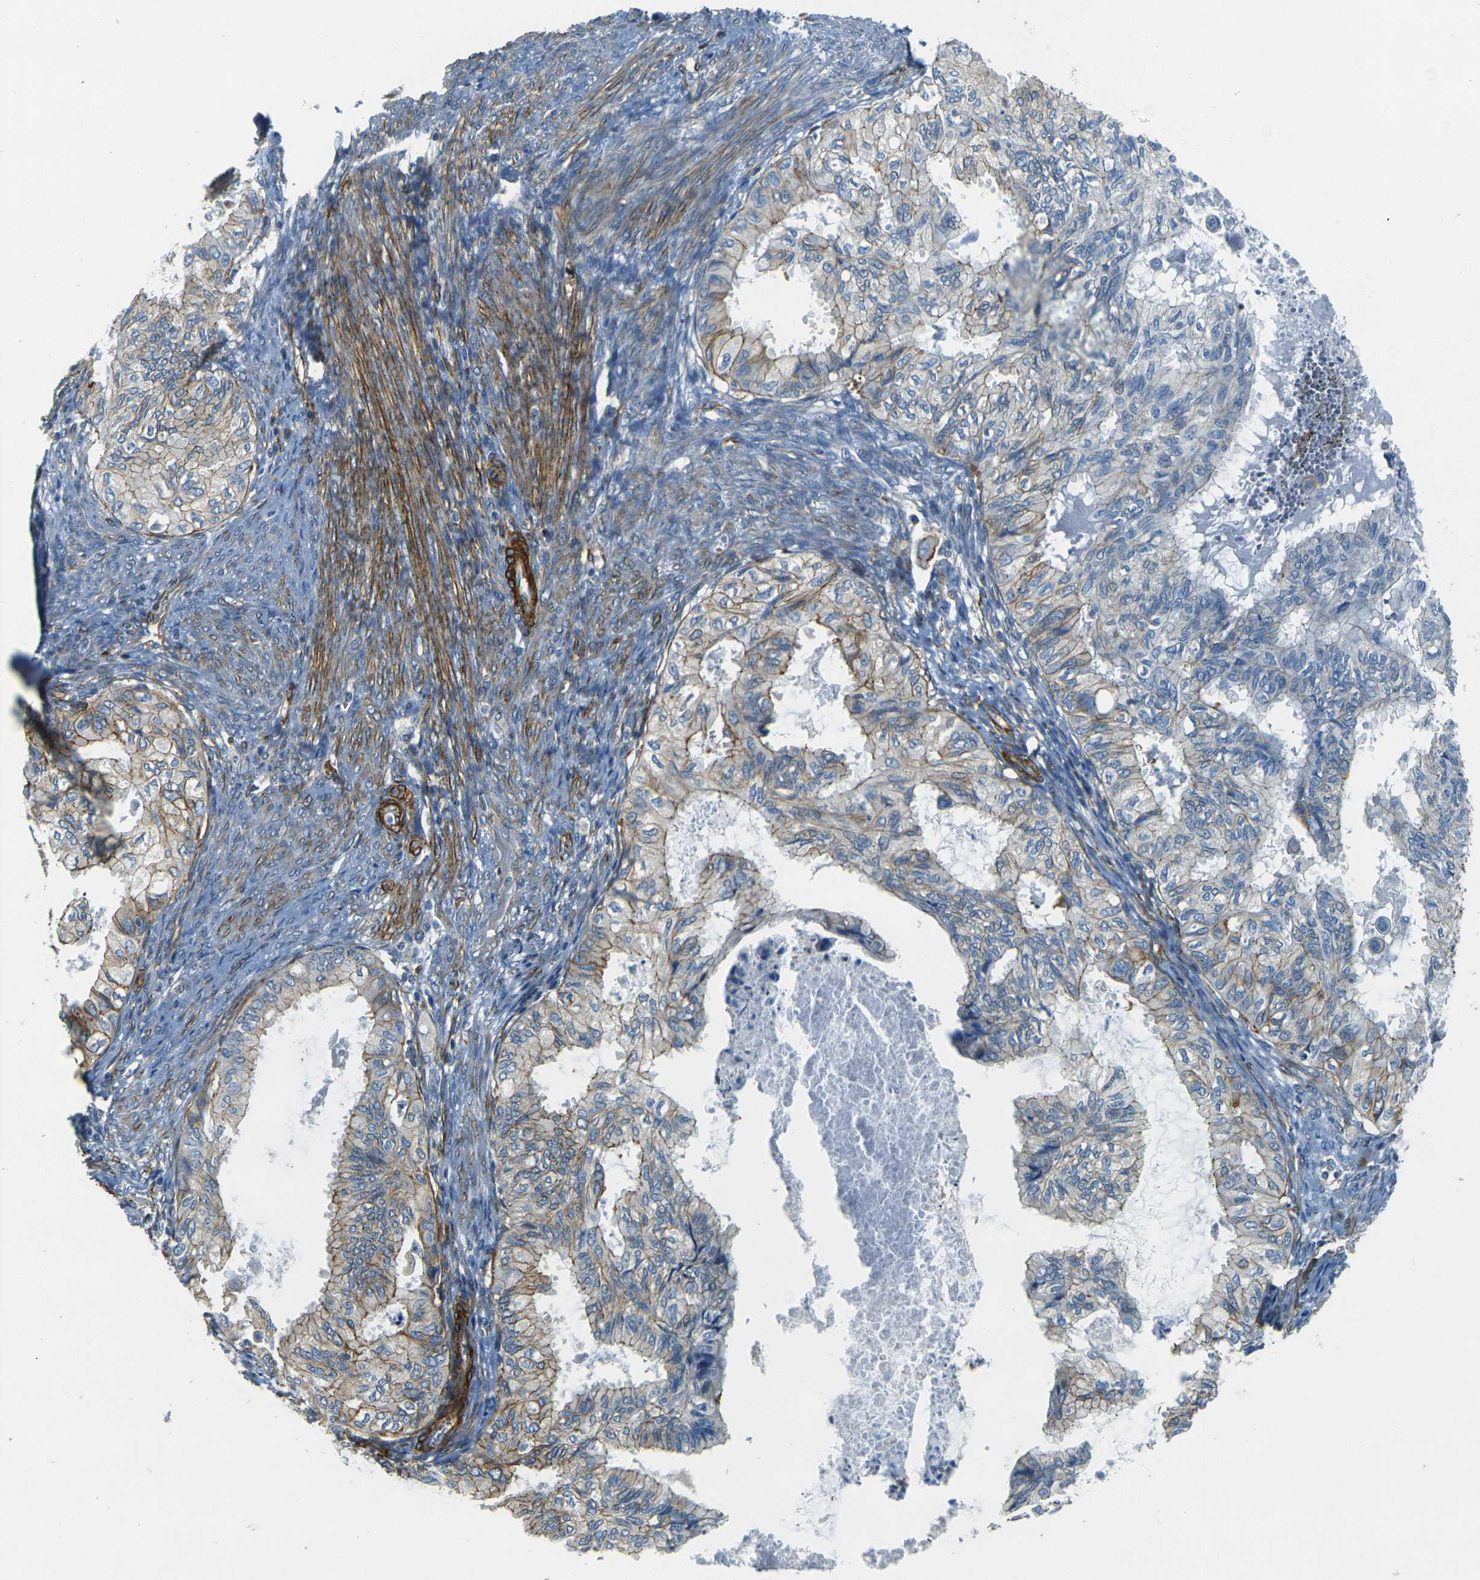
{"staining": {"intensity": "moderate", "quantity": "<25%", "location": "cytoplasmic/membranous"}, "tissue": "cervical cancer", "cell_type": "Tumor cells", "image_type": "cancer", "snomed": [{"axis": "morphology", "description": "Normal tissue, NOS"}, {"axis": "morphology", "description": "Adenocarcinoma, NOS"}, {"axis": "topography", "description": "Cervix"}, {"axis": "topography", "description": "Endometrium"}], "caption": "Human cervical adenocarcinoma stained with a brown dye displays moderate cytoplasmic/membranous positive staining in approximately <25% of tumor cells.", "gene": "EPHA7", "patient": {"sex": "female", "age": 86}}